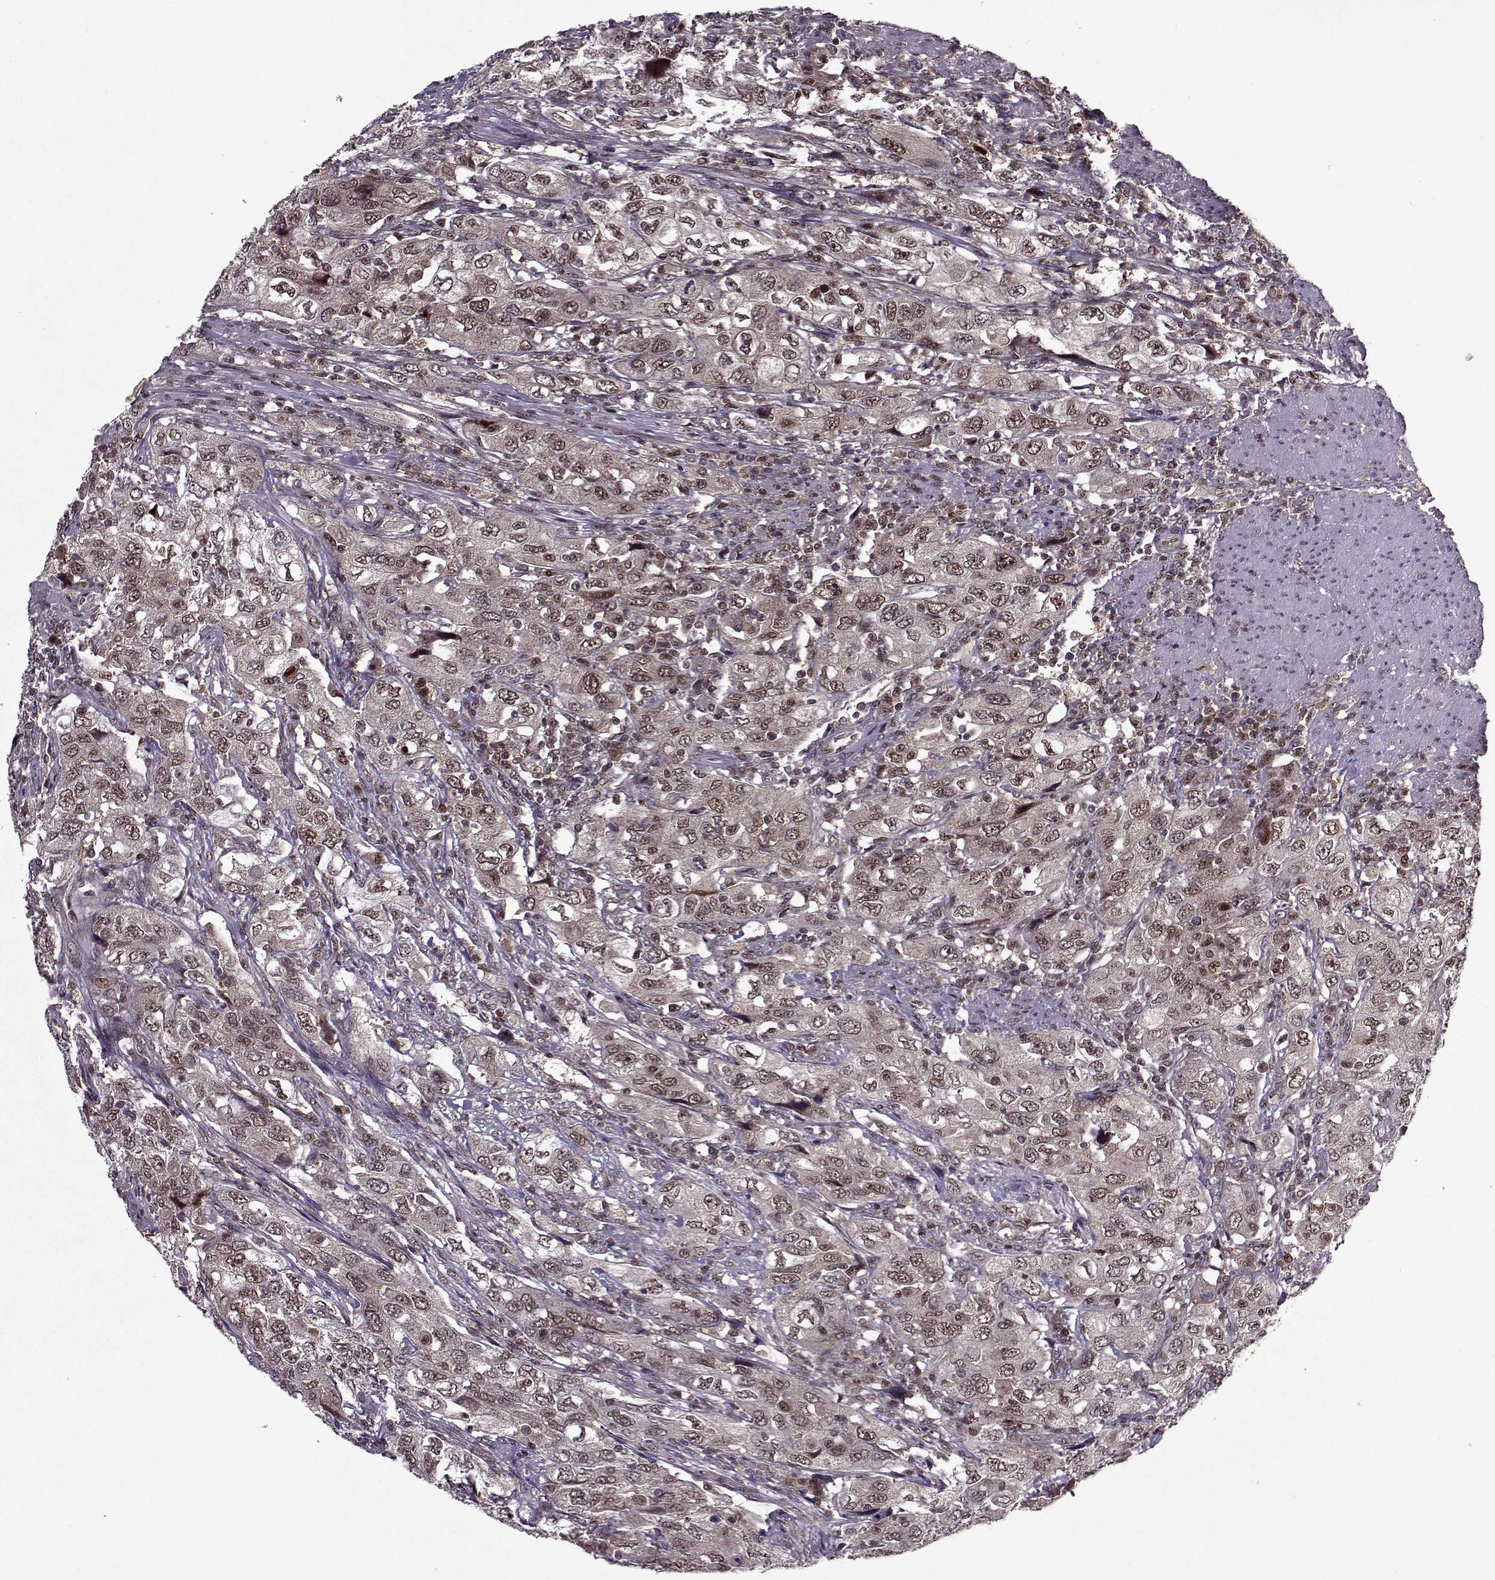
{"staining": {"intensity": "weak", "quantity": ">75%", "location": "nuclear"}, "tissue": "urothelial cancer", "cell_type": "Tumor cells", "image_type": "cancer", "snomed": [{"axis": "morphology", "description": "Urothelial carcinoma, High grade"}, {"axis": "topography", "description": "Urinary bladder"}], "caption": "Urothelial cancer was stained to show a protein in brown. There is low levels of weak nuclear positivity in about >75% of tumor cells.", "gene": "PSMA7", "patient": {"sex": "male", "age": 76}}